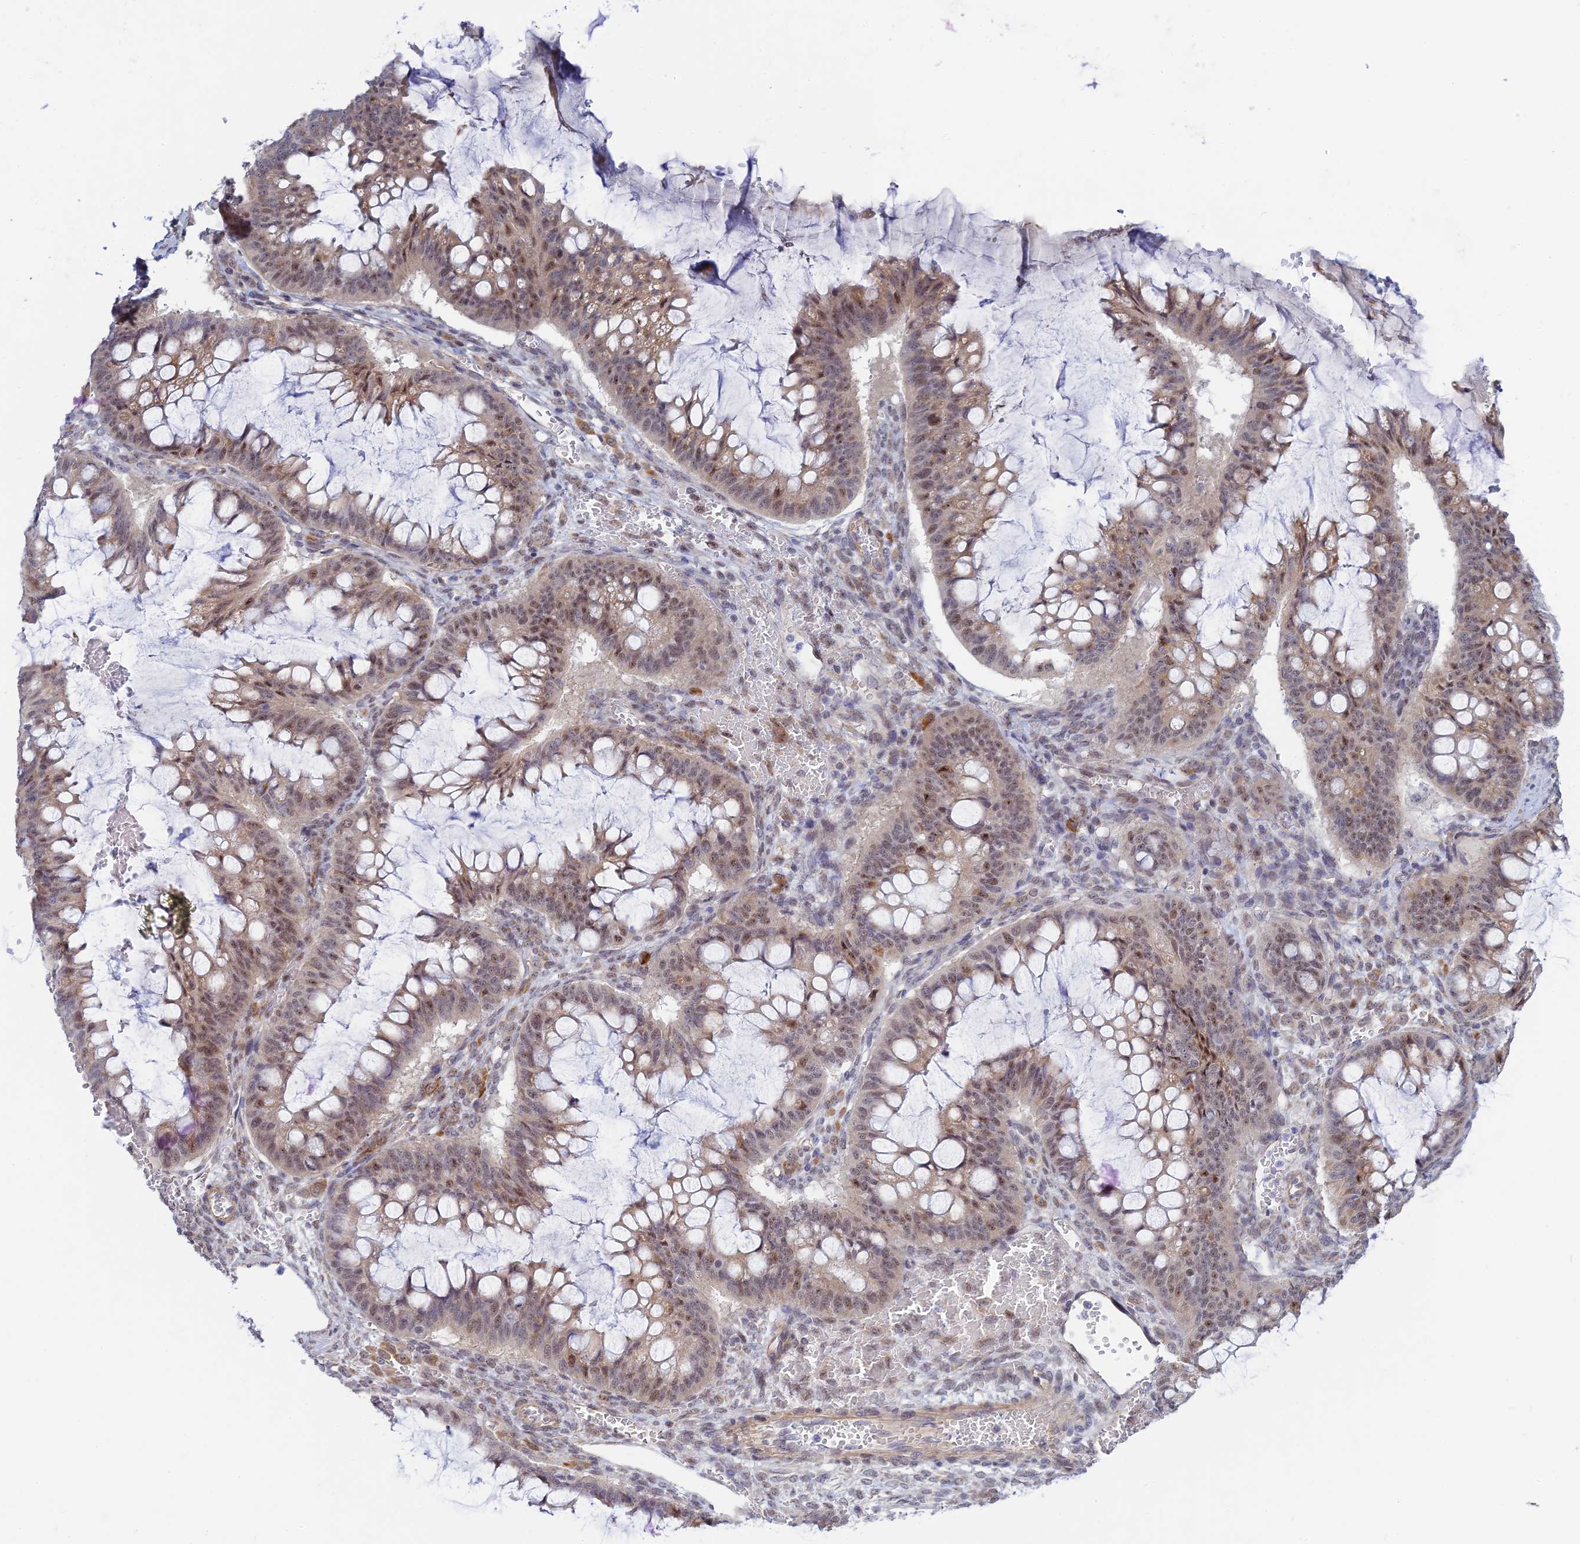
{"staining": {"intensity": "moderate", "quantity": "25%-75%", "location": "nuclear"}, "tissue": "ovarian cancer", "cell_type": "Tumor cells", "image_type": "cancer", "snomed": [{"axis": "morphology", "description": "Cystadenocarcinoma, mucinous, NOS"}, {"axis": "topography", "description": "Ovary"}], "caption": "An image showing moderate nuclear positivity in about 25%-75% of tumor cells in mucinous cystadenocarcinoma (ovarian), as visualized by brown immunohistochemical staining.", "gene": "CFAP92", "patient": {"sex": "female", "age": 73}}